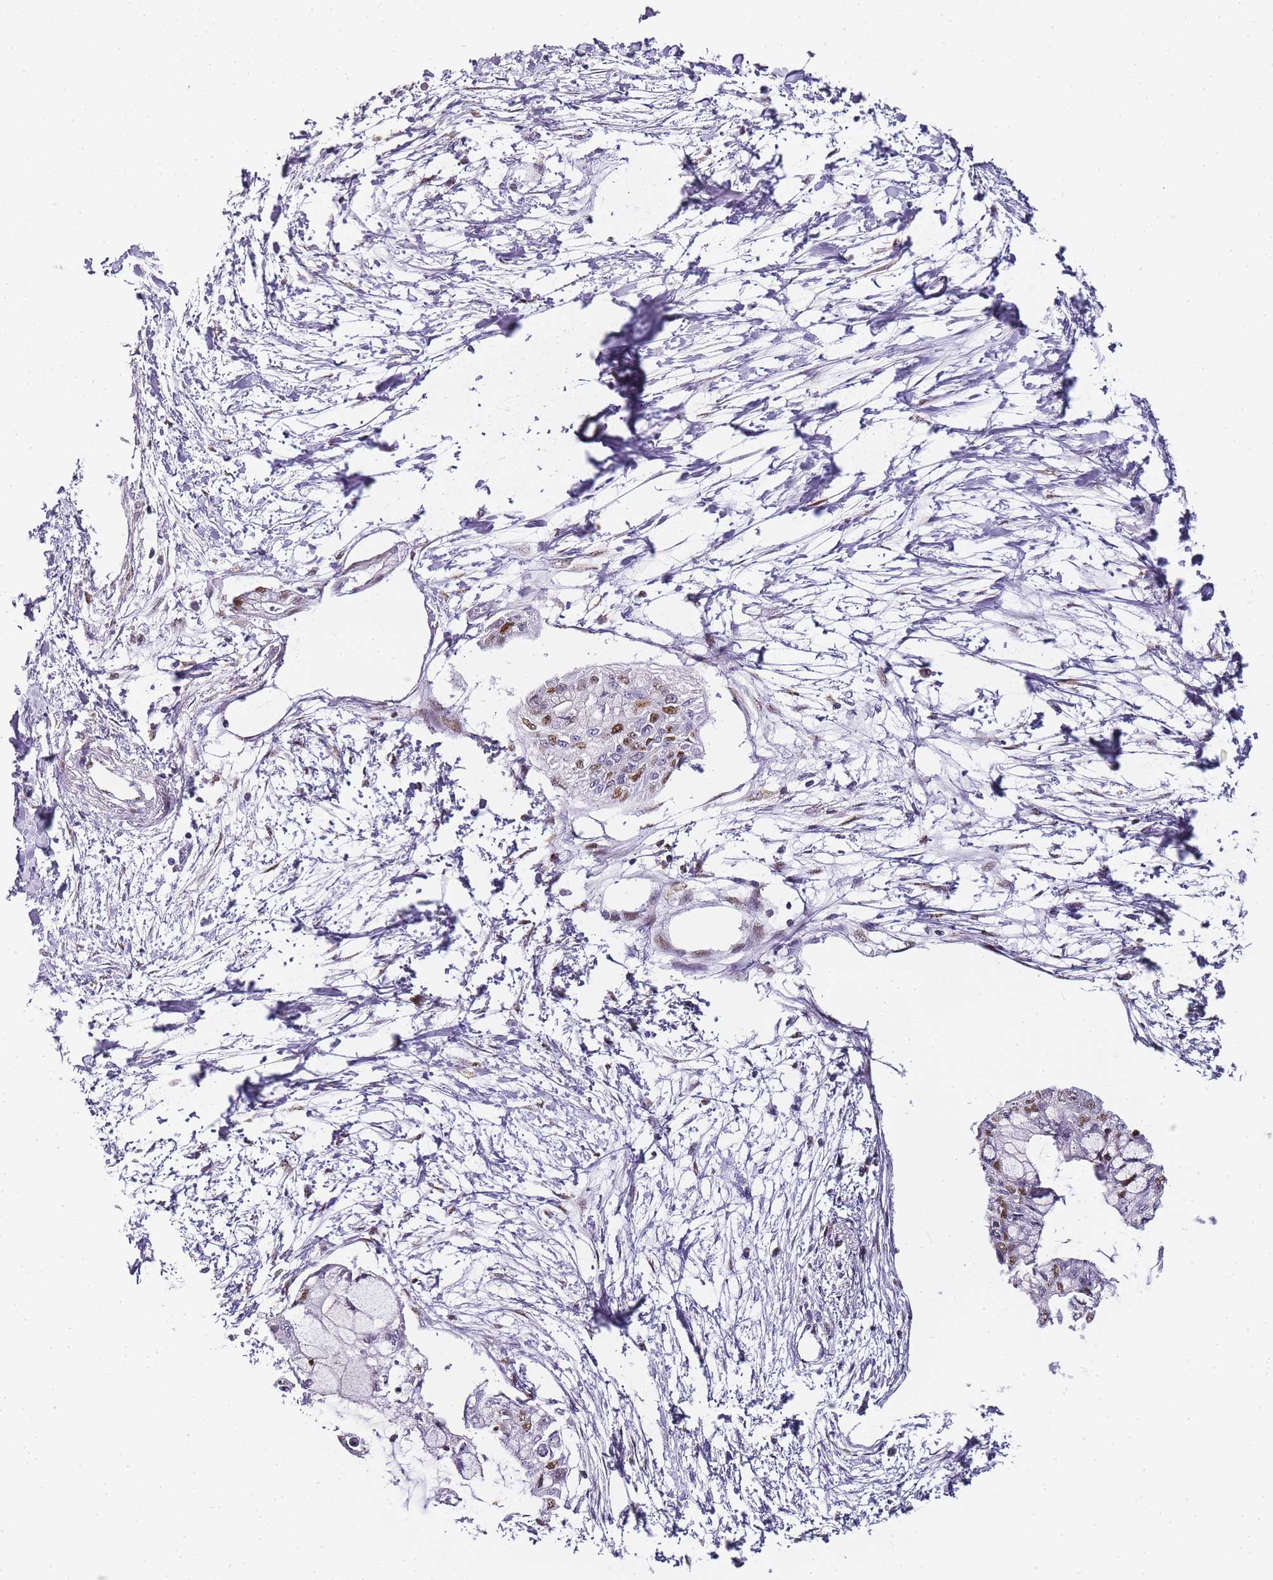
{"staining": {"intensity": "moderate", "quantity": "<25%", "location": "nuclear"}, "tissue": "pancreatic cancer", "cell_type": "Tumor cells", "image_type": "cancer", "snomed": [{"axis": "morphology", "description": "Adenocarcinoma, NOS"}, {"axis": "topography", "description": "Pancreas"}], "caption": "Immunohistochemical staining of pancreatic cancer shows moderate nuclear protein positivity in approximately <25% of tumor cells. (brown staining indicates protein expression, while blue staining denotes nuclei).", "gene": "JAKMIP1", "patient": {"sex": "male", "age": 48}}